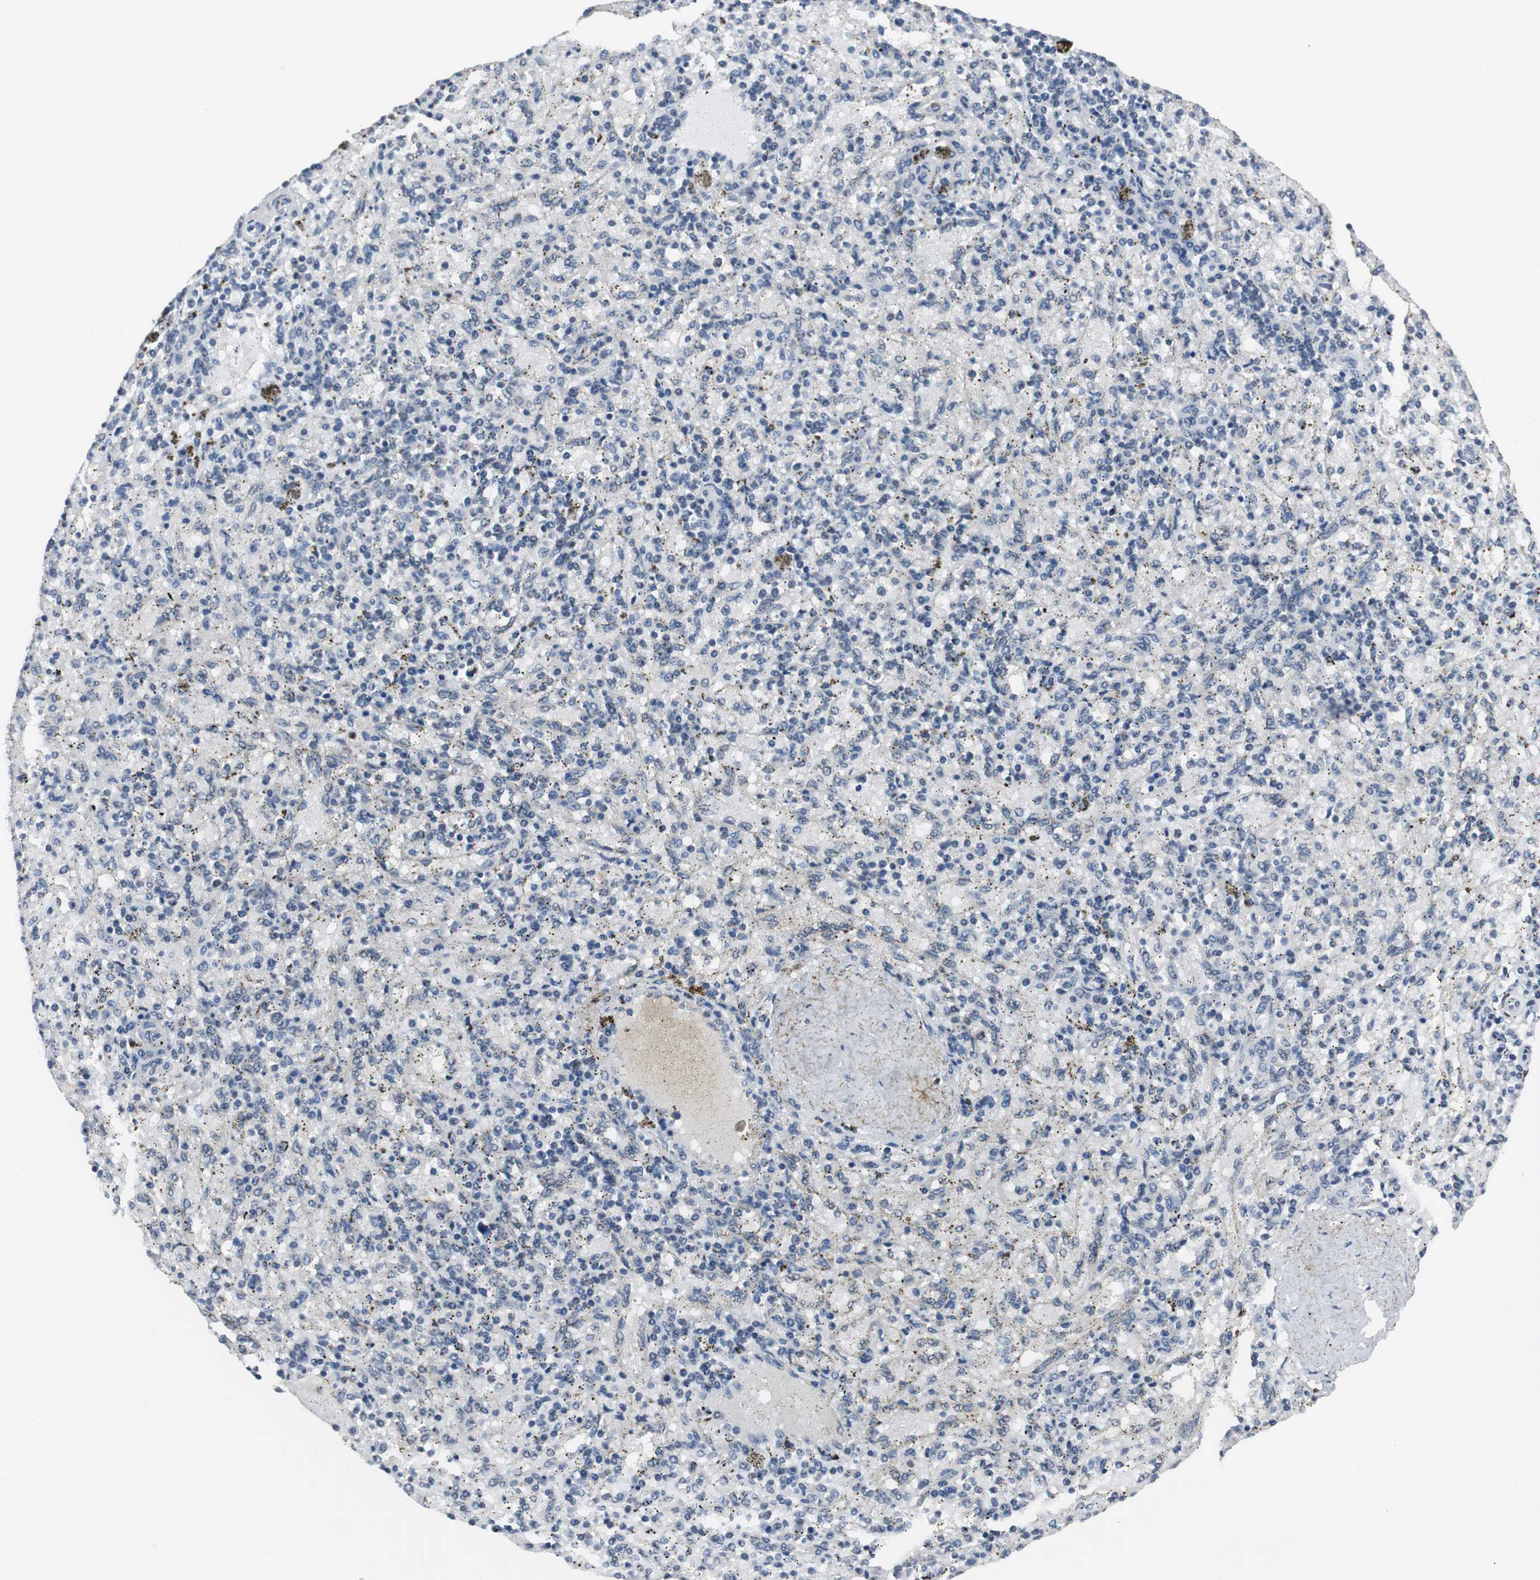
{"staining": {"intensity": "moderate", "quantity": "<25%", "location": "nuclear"}, "tissue": "spleen", "cell_type": "Cells in red pulp", "image_type": "normal", "snomed": [{"axis": "morphology", "description": "Normal tissue, NOS"}, {"axis": "topography", "description": "Spleen"}], "caption": "This micrograph demonstrates immunohistochemistry (IHC) staining of normal human spleen, with low moderate nuclear expression in about <25% of cells in red pulp.", "gene": "ZHX2", "patient": {"sex": "female", "age": 43}}